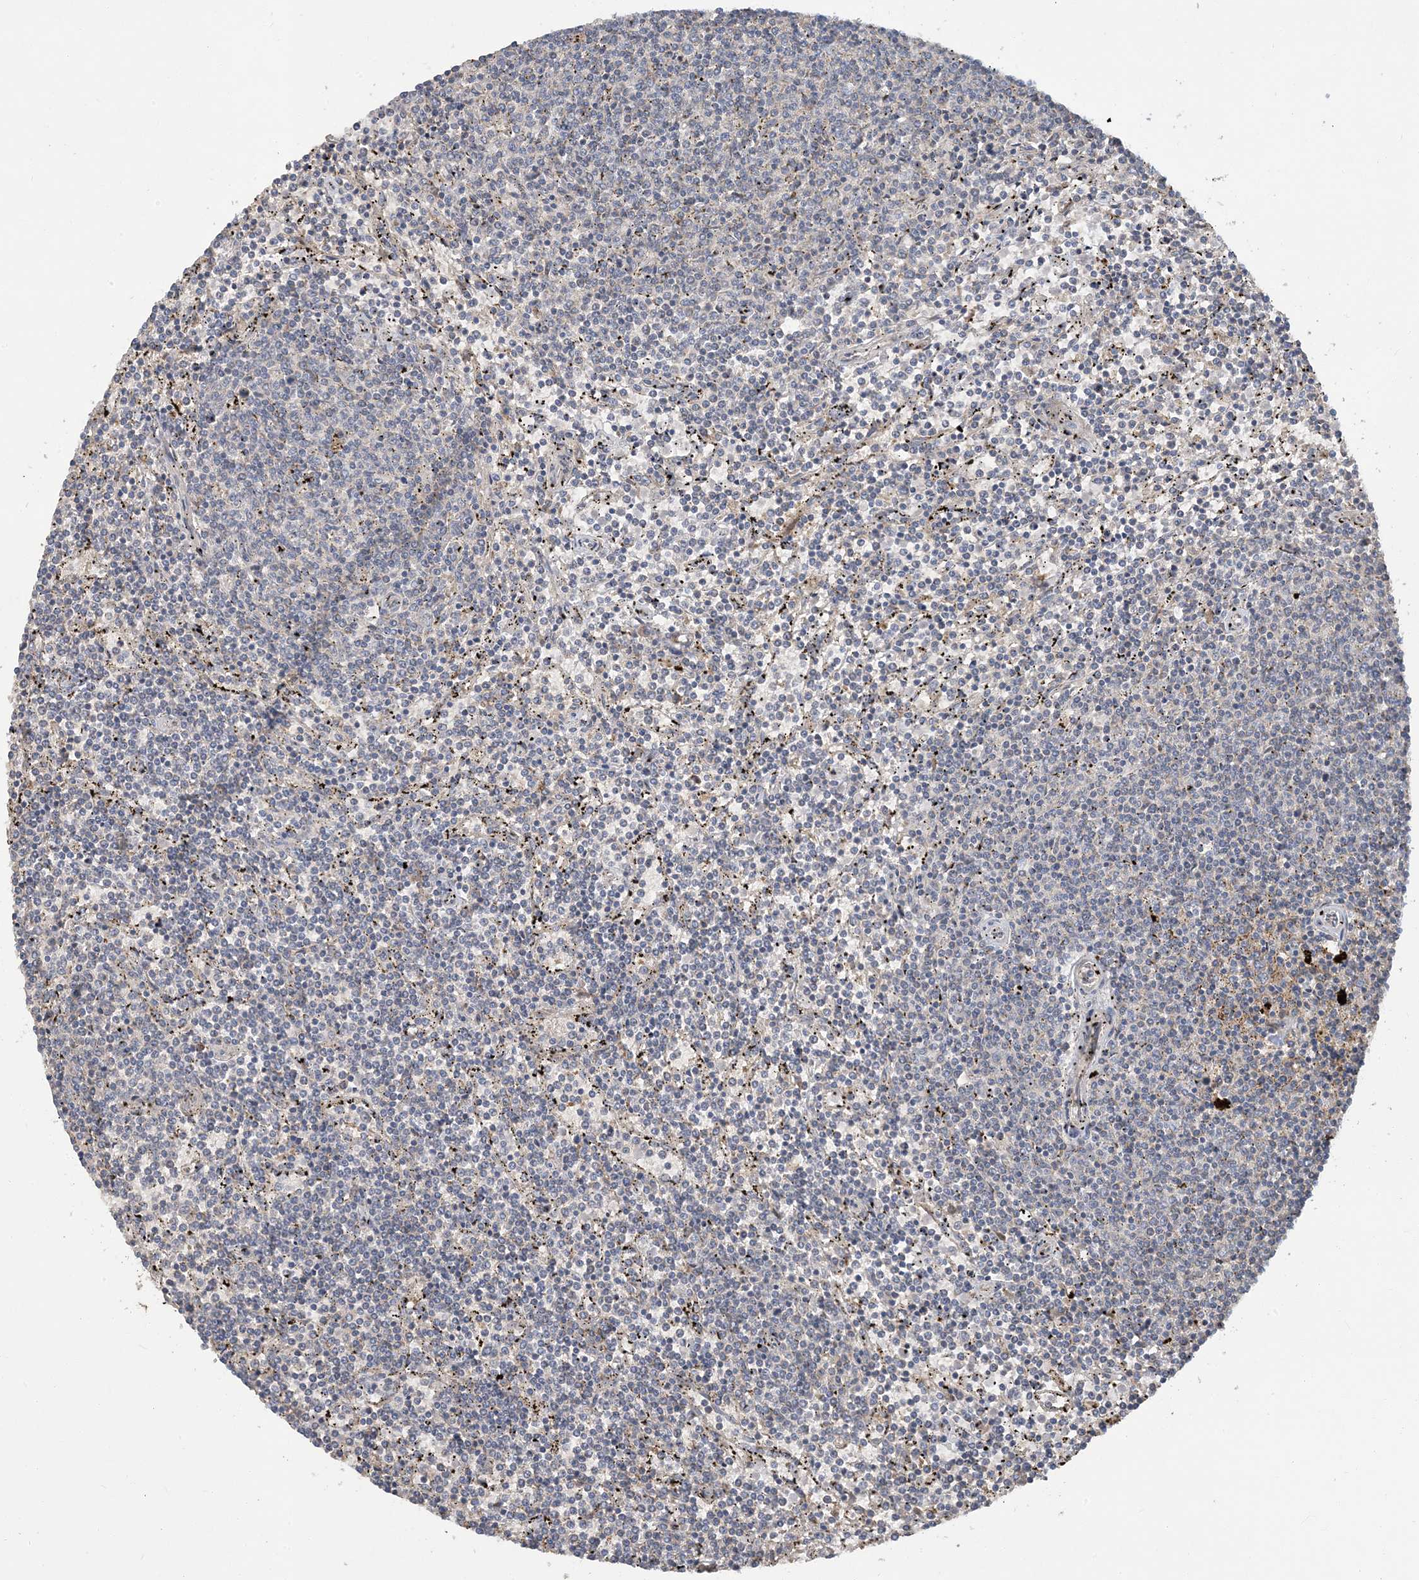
{"staining": {"intensity": "negative", "quantity": "none", "location": "none"}, "tissue": "lymphoma", "cell_type": "Tumor cells", "image_type": "cancer", "snomed": [{"axis": "morphology", "description": "Malignant lymphoma, non-Hodgkin's type, Low grade"}, {"axis": "topography", "description": "Spleen"}], "caption": "Lymphoma was stained to show a protein in brown. There is no significant positivity in tumor cells.", "gene": "LTN1", "patient": {"sex": "female", "age": 50}}